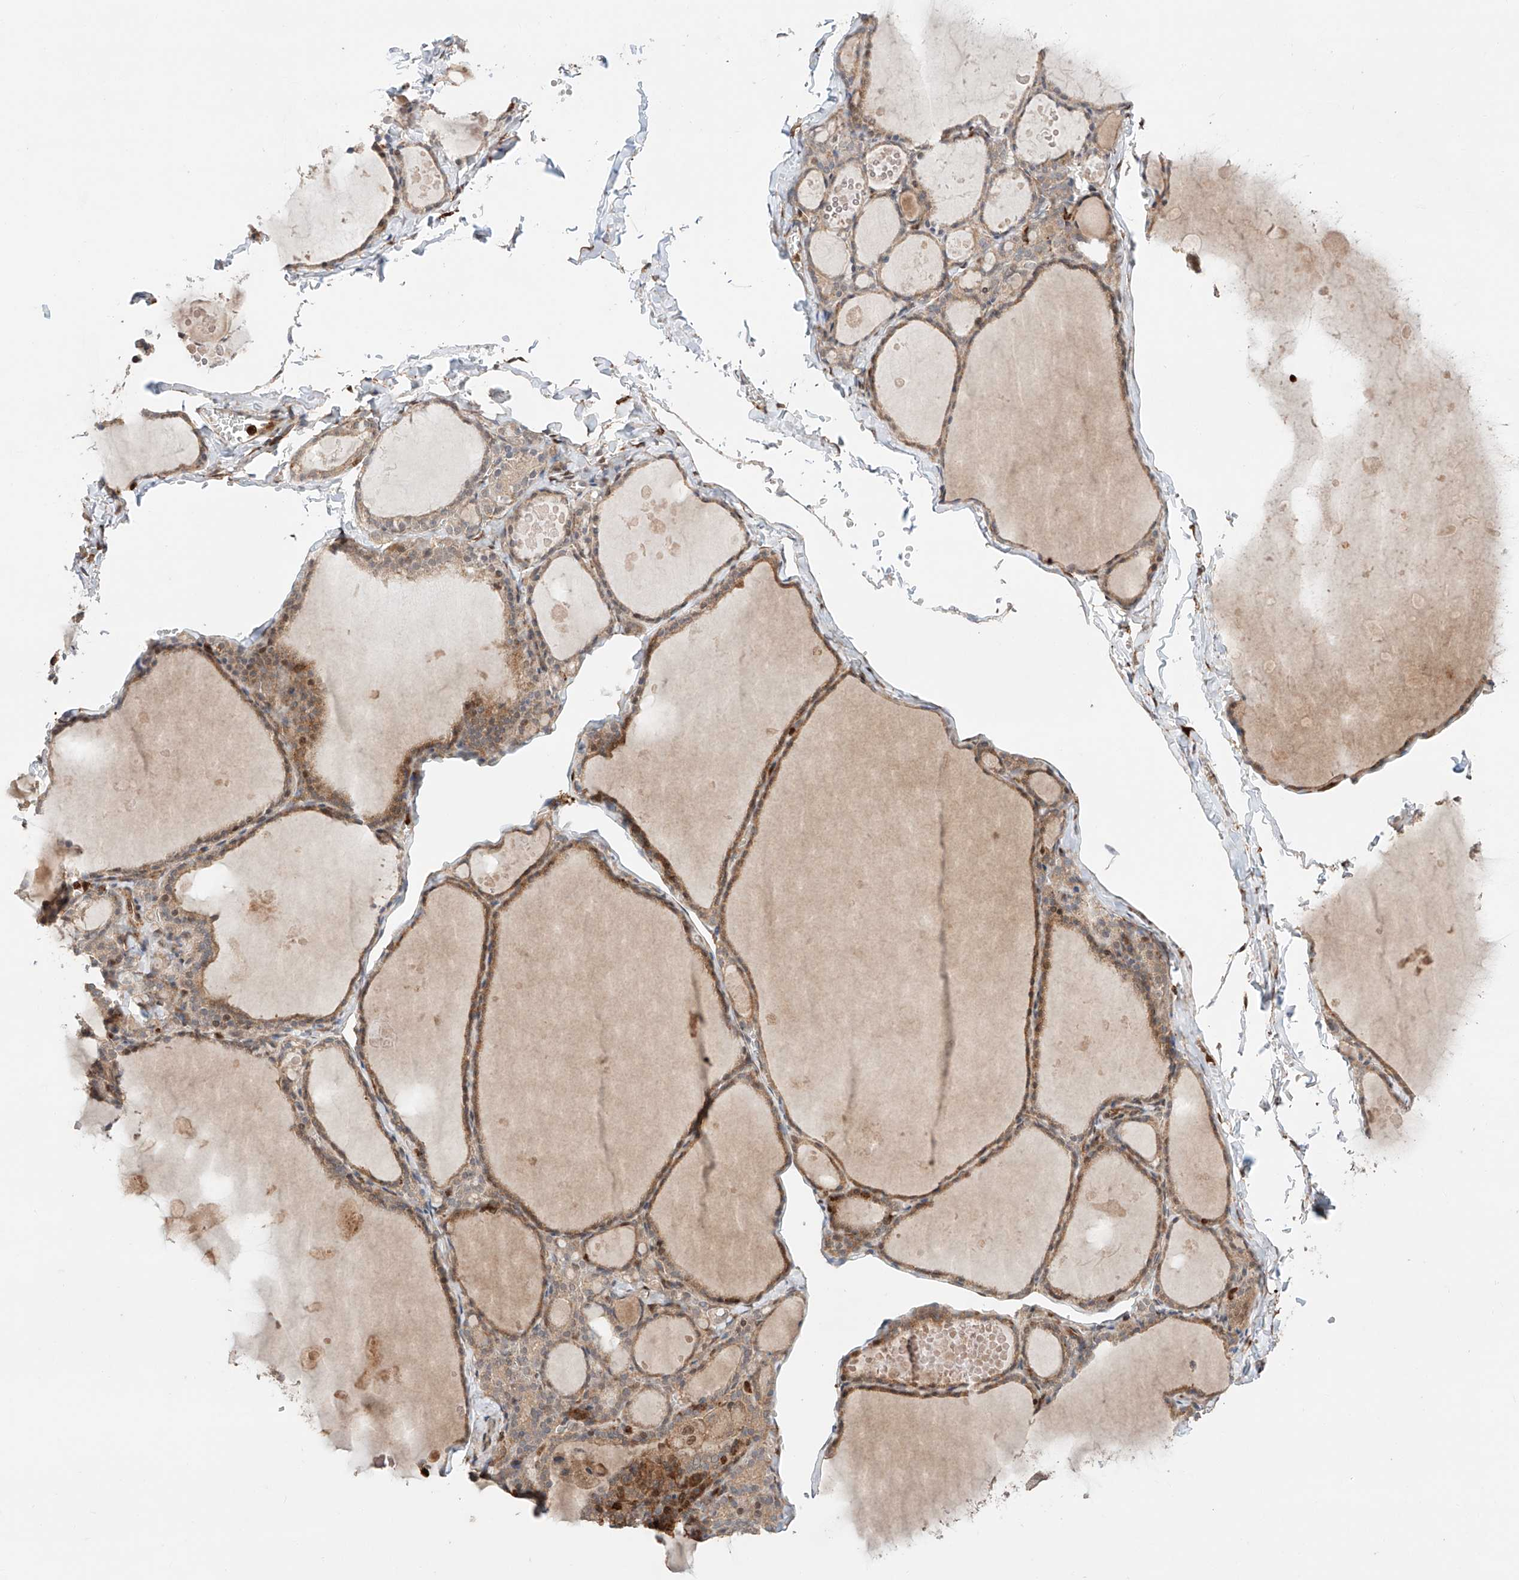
{"staining": {"intensity": "weak", "quantity": ">75%", "location": "cytoplasmic/membranous"}, "tissue": "thyroid gland", "cell_type": "Glandular cells", "image_type": "normal", "snomed": [{"axis": "morphology", "description": "Normal tissue, NOS"}, {"axis": "topography", "description": "Thyroid gland"}], "caption": "Immunohistochemical staining of benign human thyroid gland demonstrates low levels of weak cytoplasmic/membranous positivity in approximately >75% of glandular cells.", "gene": "IGSF22", "patient": {"sex": "male", "age": 56}}